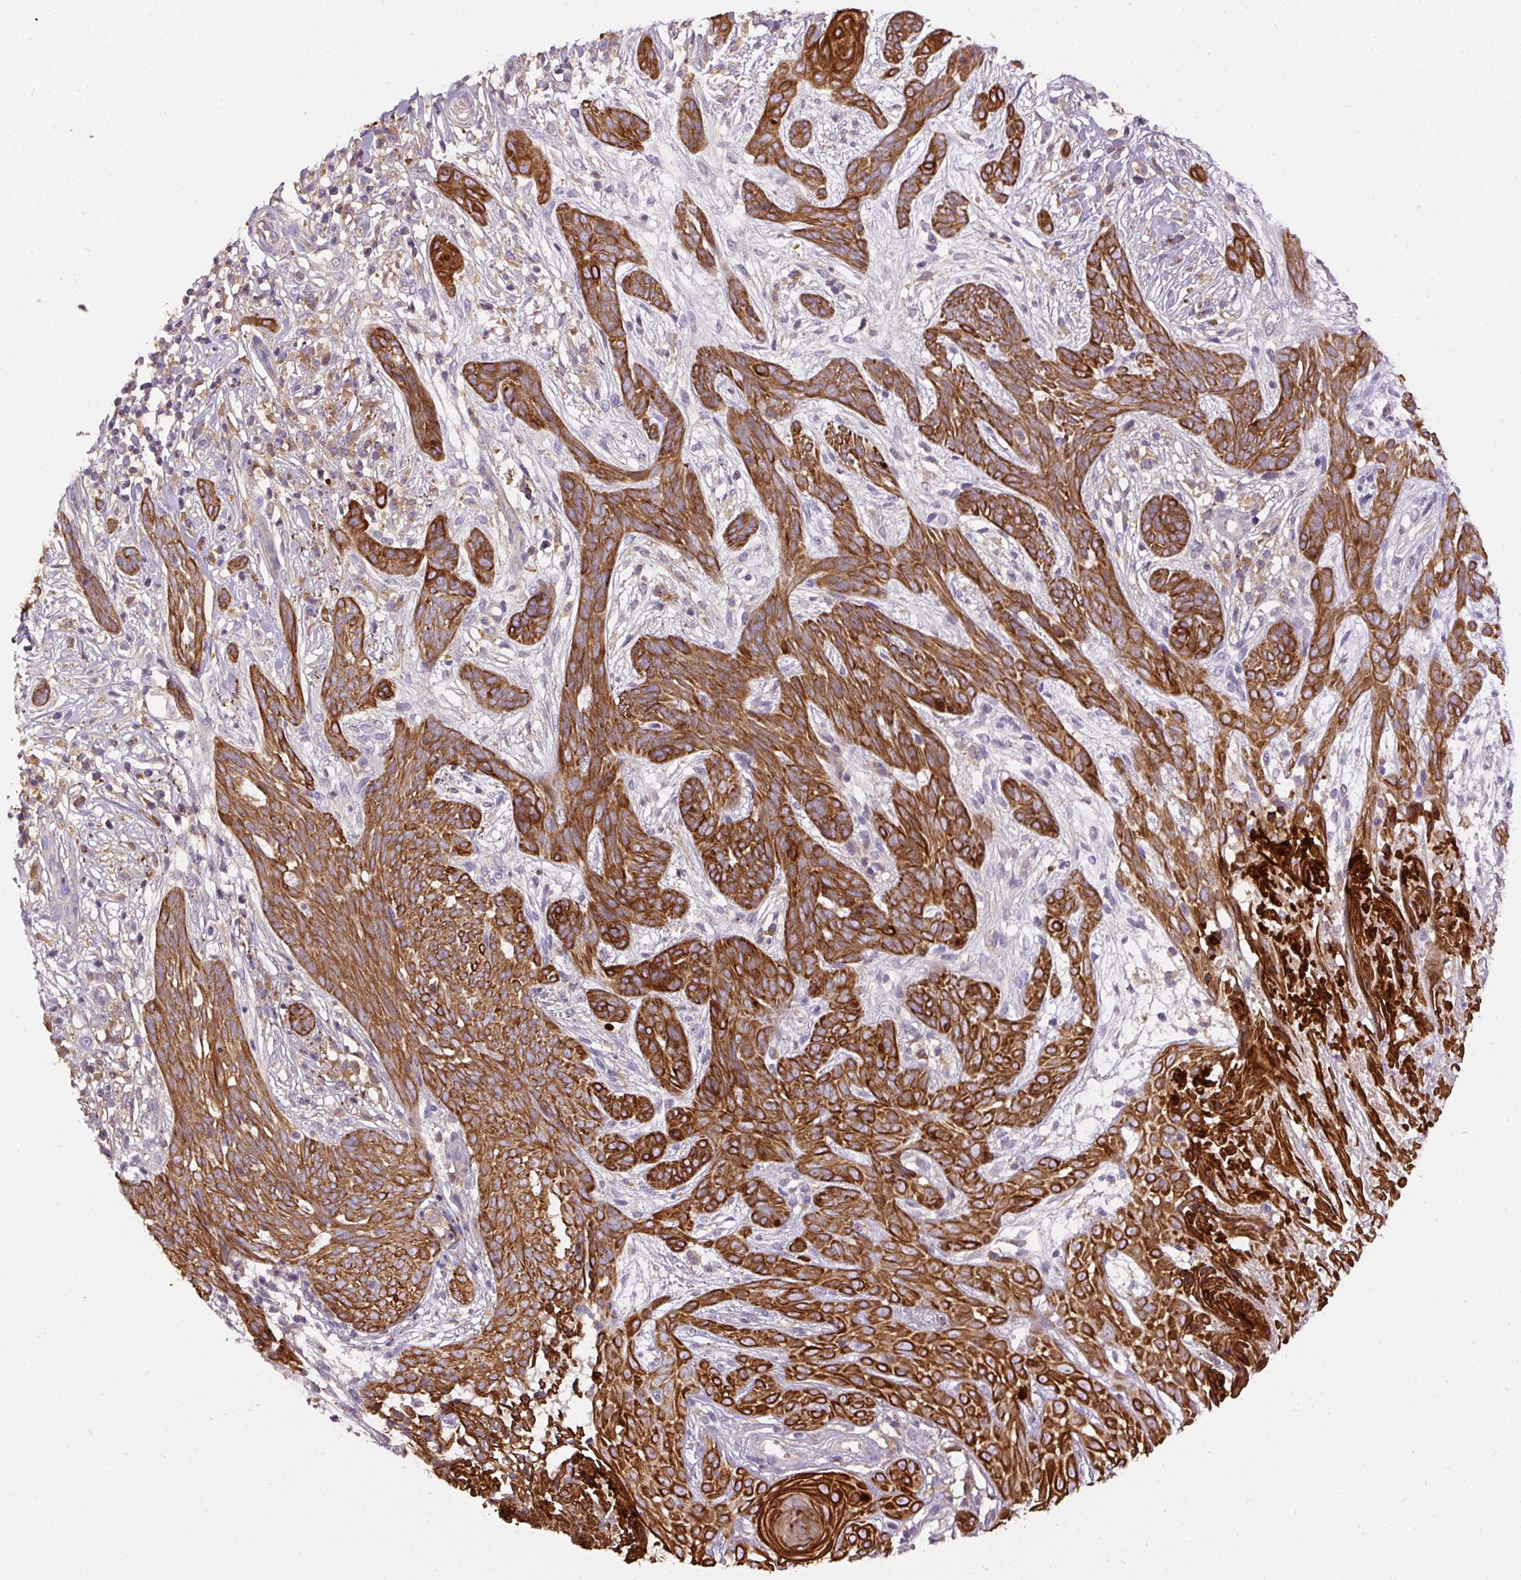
{"staining": {"intensity": "strong", "quantity": ">75%", "location": "cytoplasmic/membranous"}, "tissue": "skin cancer", "cell_type": "Tumor cells", "image_type": "cancer", "snomed": [{"axis": "morphology", "description": "Basal cell carcinoma"}, {"axis": "topography", "description": "Skin"}, {"axis": "topography", "description": "Skin, foot"}], "caption": "An image of human skin basal cell carcinoma stained for a protein exhibits strong cytoplasmic/membranous brown staining in tumor cells.", "gene": "DAPK1", "patient": {"sex": "female", "age": 86}}